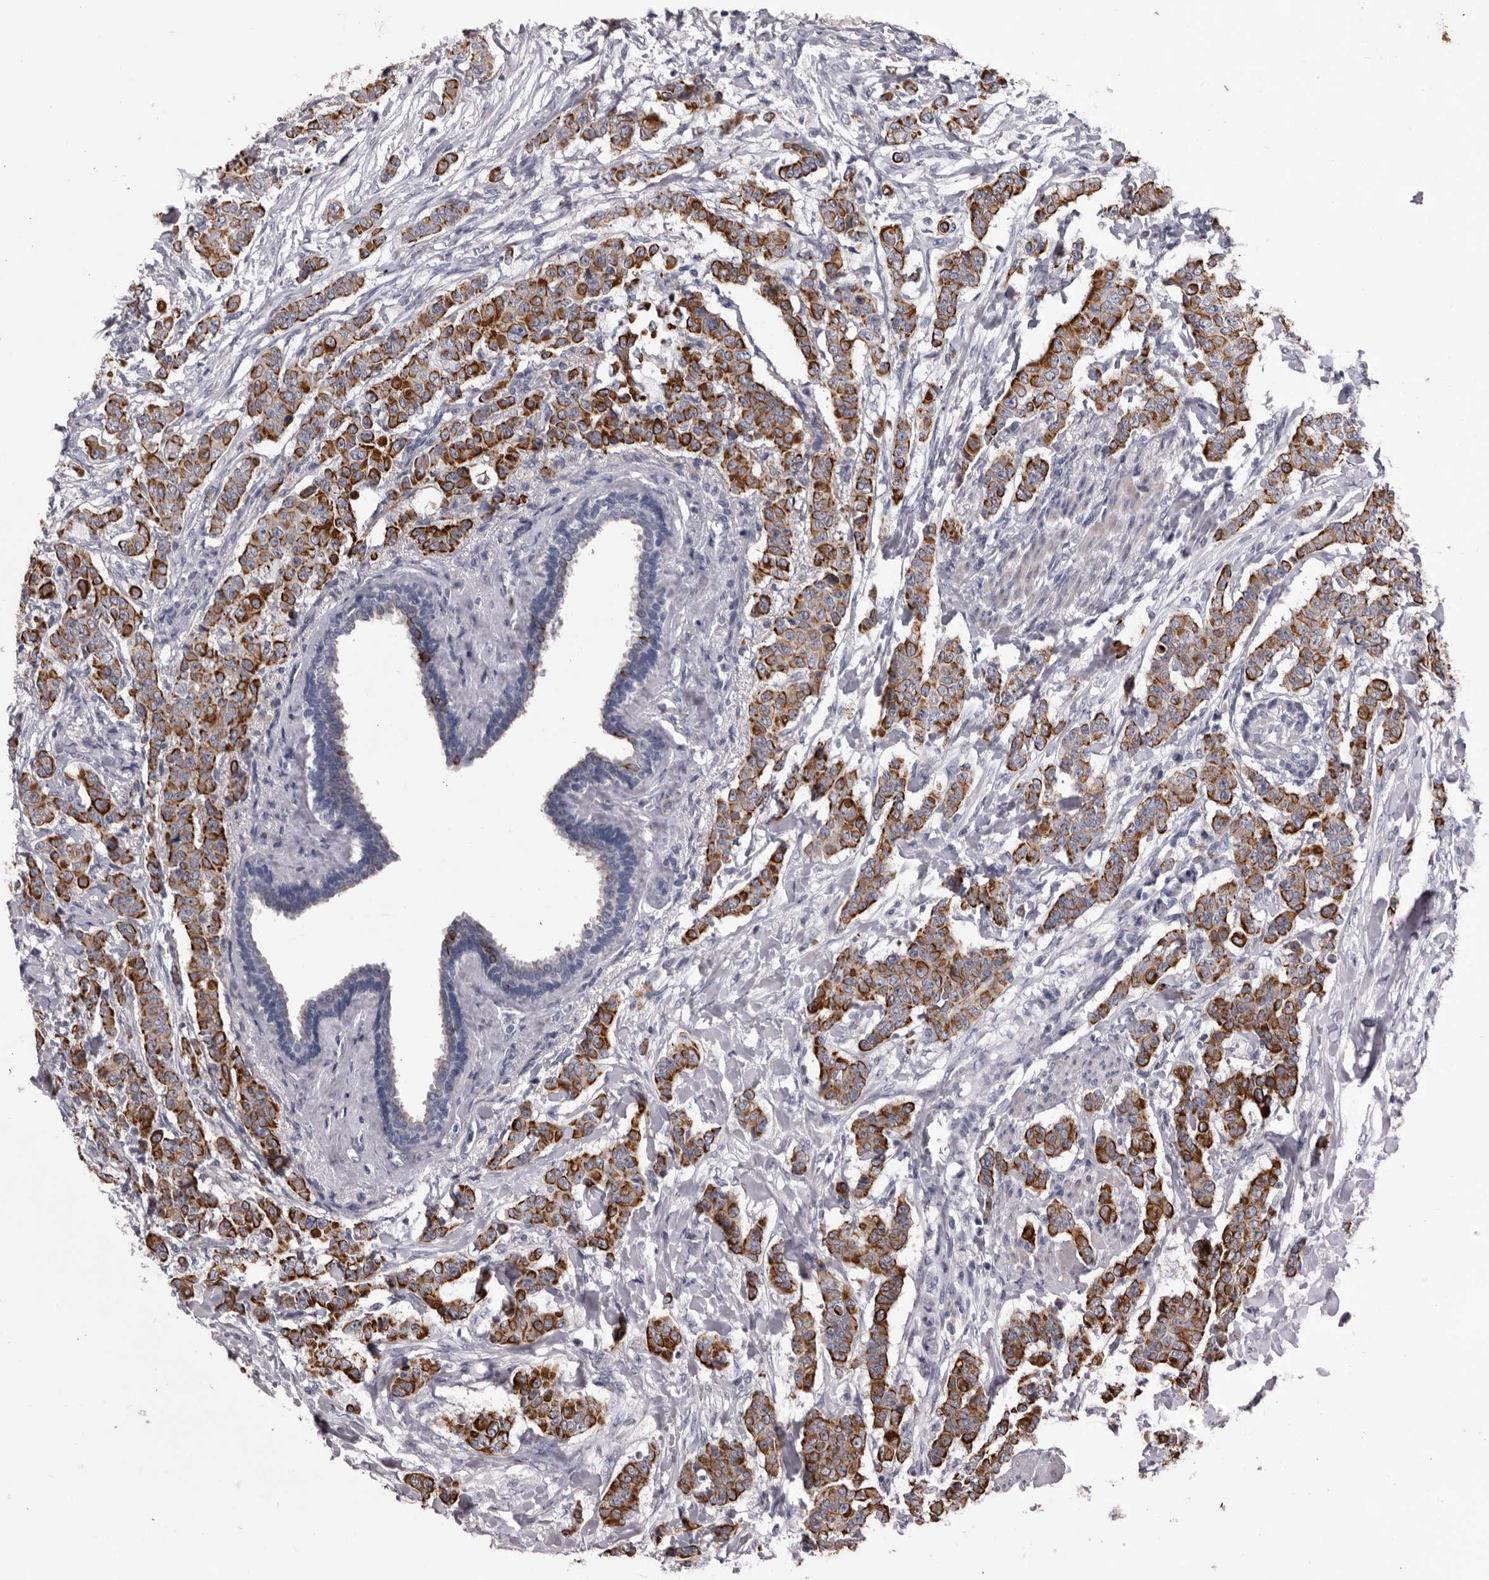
{"staining": {"intensity": "strong", "quantity": ">75%", "location": "cytoplasmic/membranous"}, "tissue": "breast cancer", "cell_type": "Tumor cells", "image_type": "cancer", "snomed": [{"axis": "morphology", "description": "Duct carcinoma"}, {"axis": "topography", "description": "Breast"}], "caption": "Intraductal carcinoma (breast) stained with immunohistochemistry displays strong cytoplasmic/membranous staining in approximately >75% of tumor cells. (brown staining indicates protein expression, while blue staining denotes nuclei).", "gene": "LPAR6", "patient": {"sex": "female", "age": 40}}